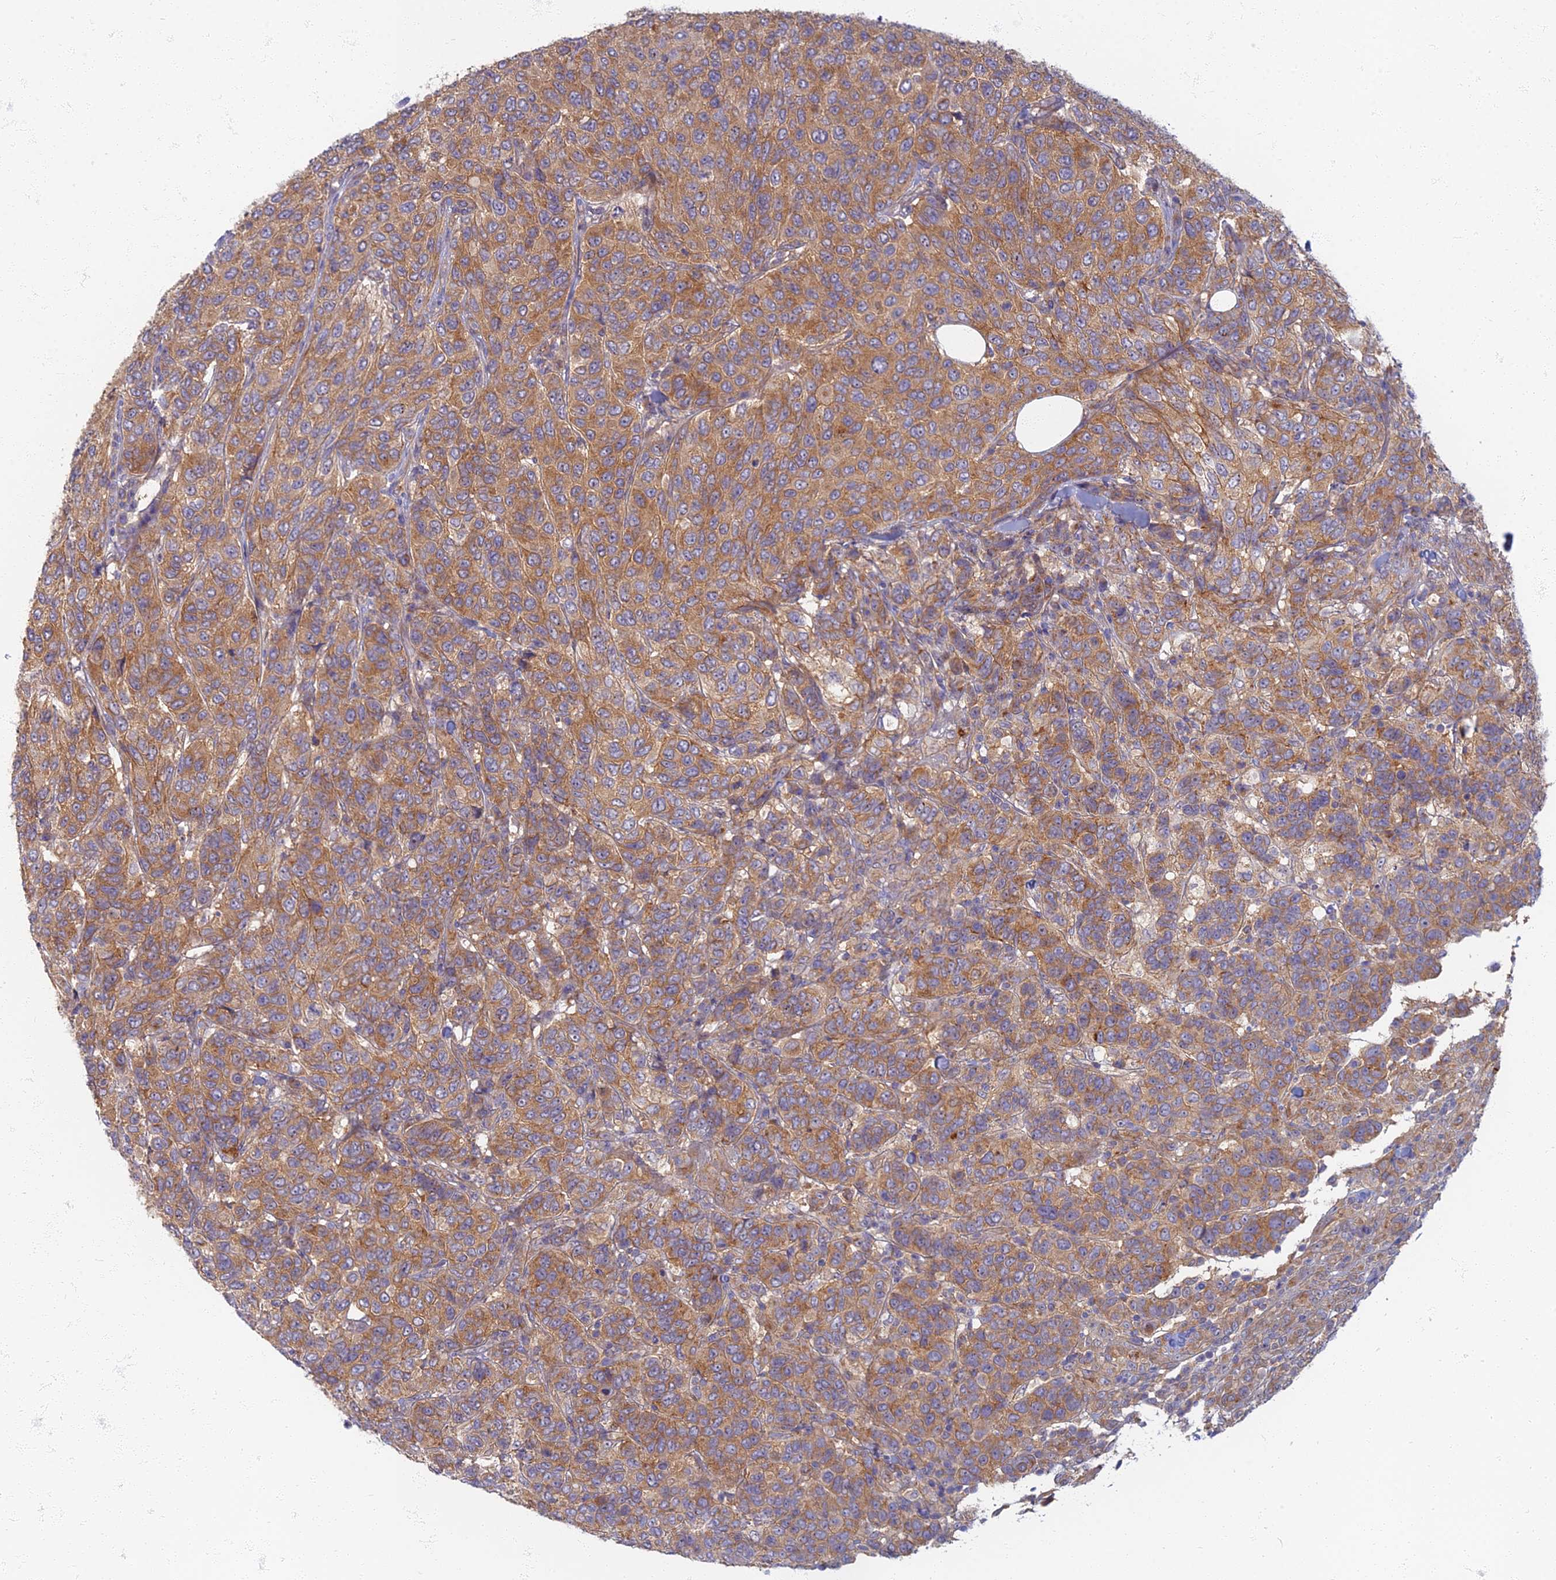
{"staining": {"intensity": "moderate", "quantity": ">75%", "location": "cytoplasmic/membranous"}, "tissue": "breast cancer", "cell_type": "Tumor cells", "image_type": "cancer", "snomed": [{"axis": "morphology", "description": "Duct carcinoma"}, {"axis": "topography", "description": "Breast"}], "caption": "Breast cancer (infiltrating ductal carcinoma) stained with immunohistochemistry demonstrates moderate cytoplasmic/membranous expression in approximately >75% of tumor cells.", "gene": "PROX2", "patient": {"sex": "female", "age": 55}}